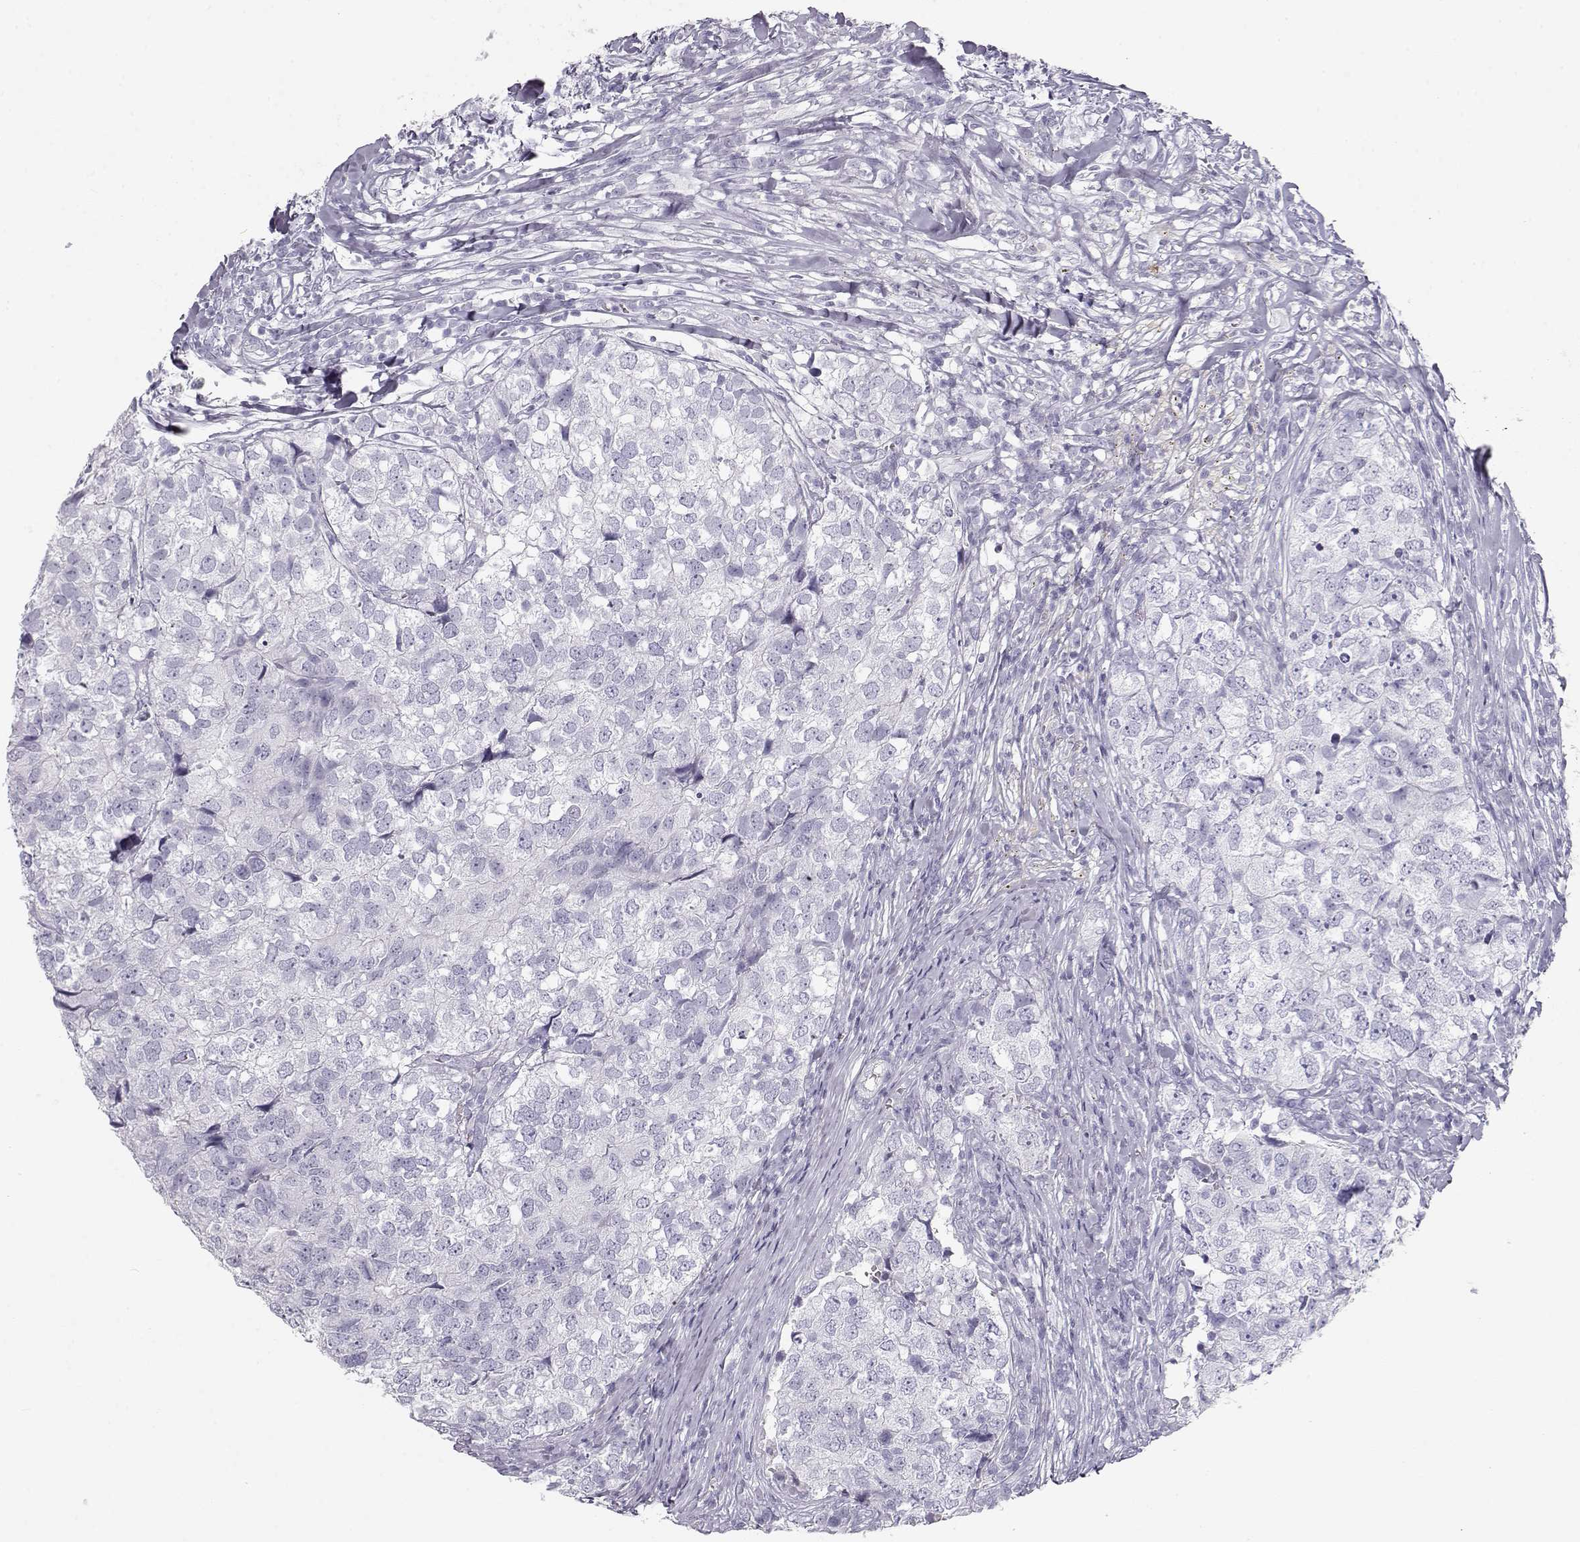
{"staining": {"intensity": "negative", "quantity": "none", "location": "none"}, "tissue": "breast cancer", "cell_type": "Tumor cells", "image_type": "cancer", "snomed": [{"axis": "morphology", "description": "Duct carcinoma"}, {"axis": "topography", "description": "Breast"}], "caption": "An immunohistochemistry (IHC) histopathology image of invasive ductal carcinoma (breast) is shown. There is no staining in tumor cells of invasive ductal carcinoma (breast). (DAB IHC visualized using brightfield microscopy, high magnification).", "gene": "TKTL1", "patient": {"sex": "female", "age": 30}}